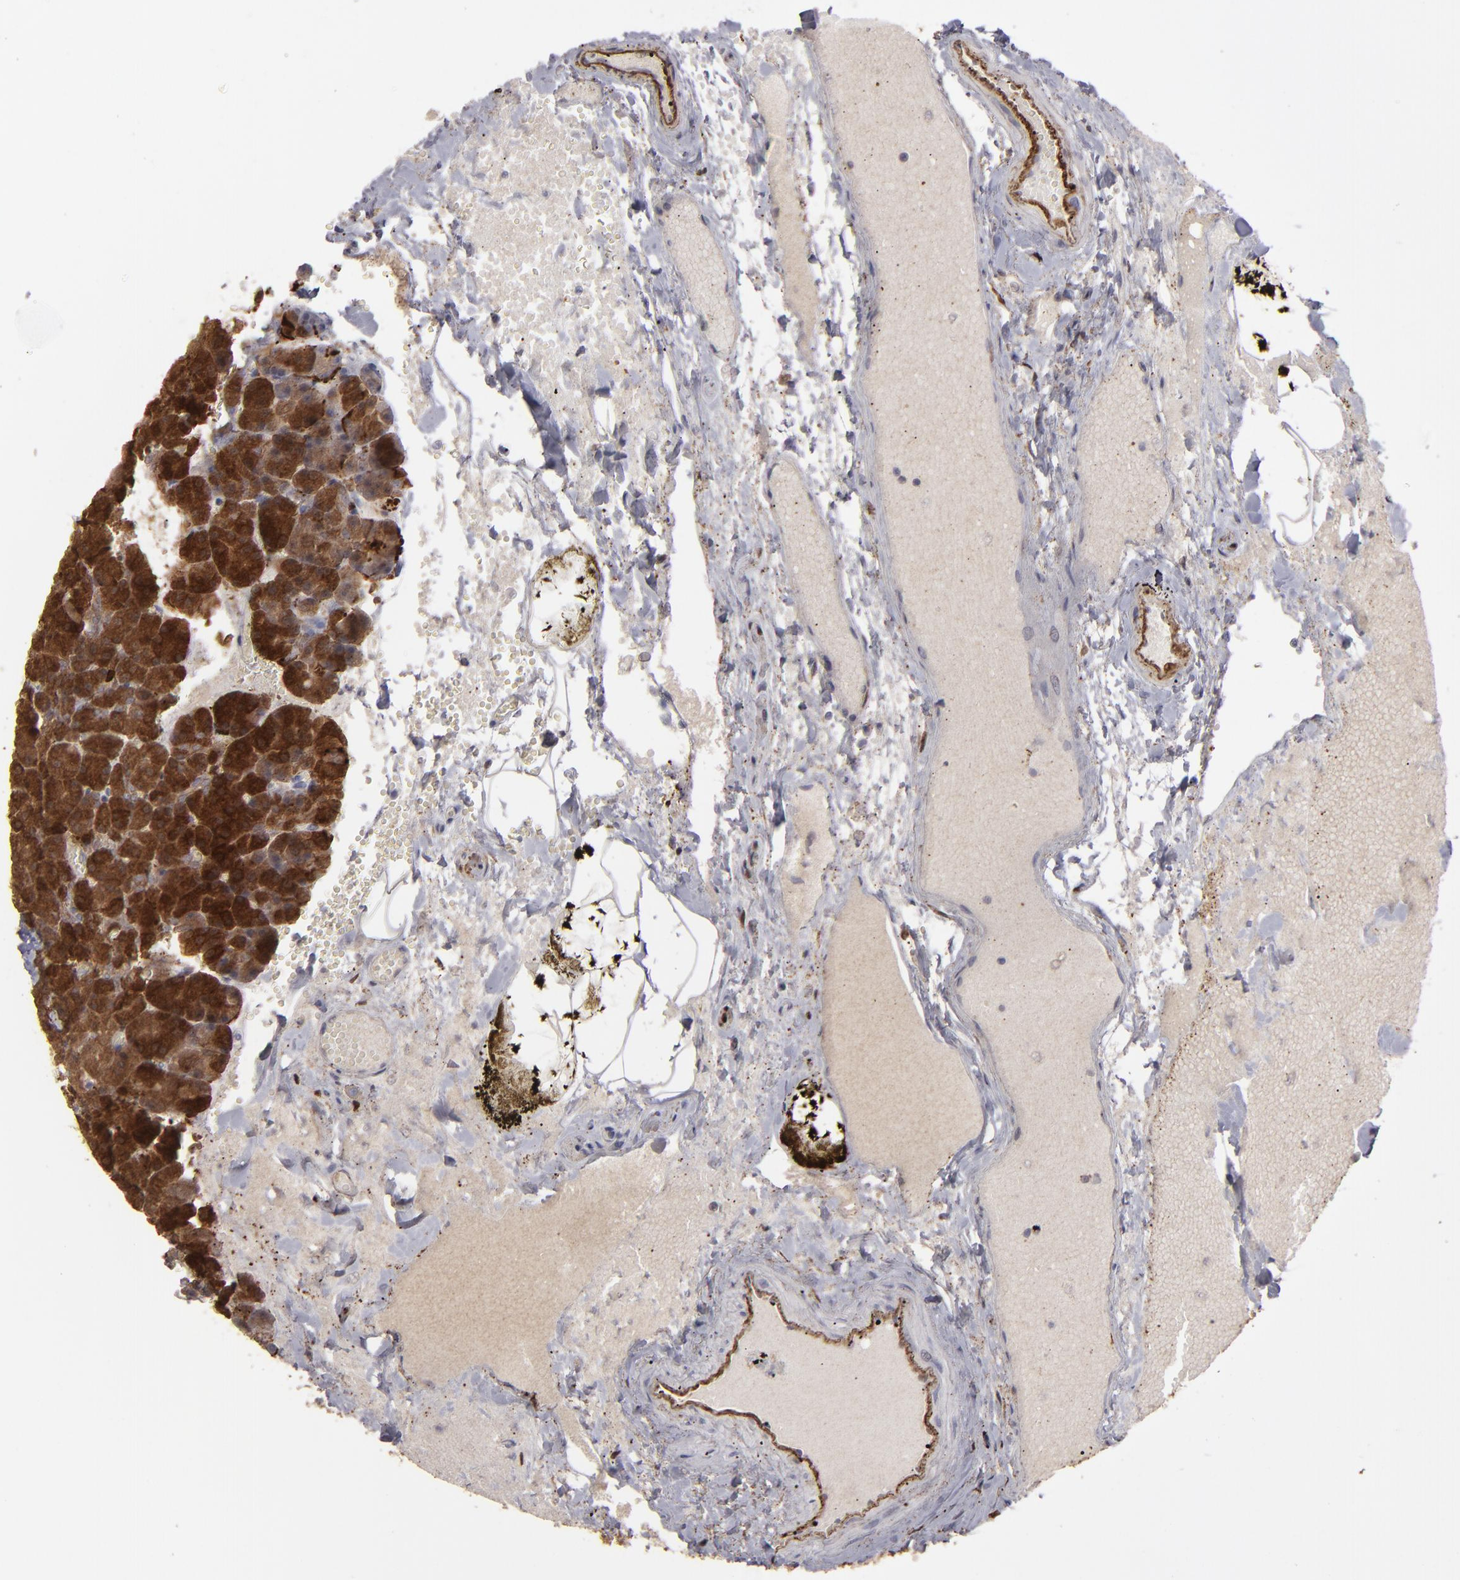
{"staining": {"intensity": "strong", "quantity": ">75%", "location": "cytoplasmic/membranous,nuclear"}, "tissue": "pancreas", "cell_type": "Exocrine glandular cells", "image_type": "normal", "snomed": [{"axis": "morphology", "description": "Normal tissue, NOS"}, {"axis": "topography", "description": "Pancreas"}], "caption": "Human pancreas stained with a brown dye demonstrates strong cytoplasmic/membranous,nuclear positive staining in about >75% of exocrine glandular cells.", "gene": "SEMA3G", "patient": {"sex": "female", "age": 35}}